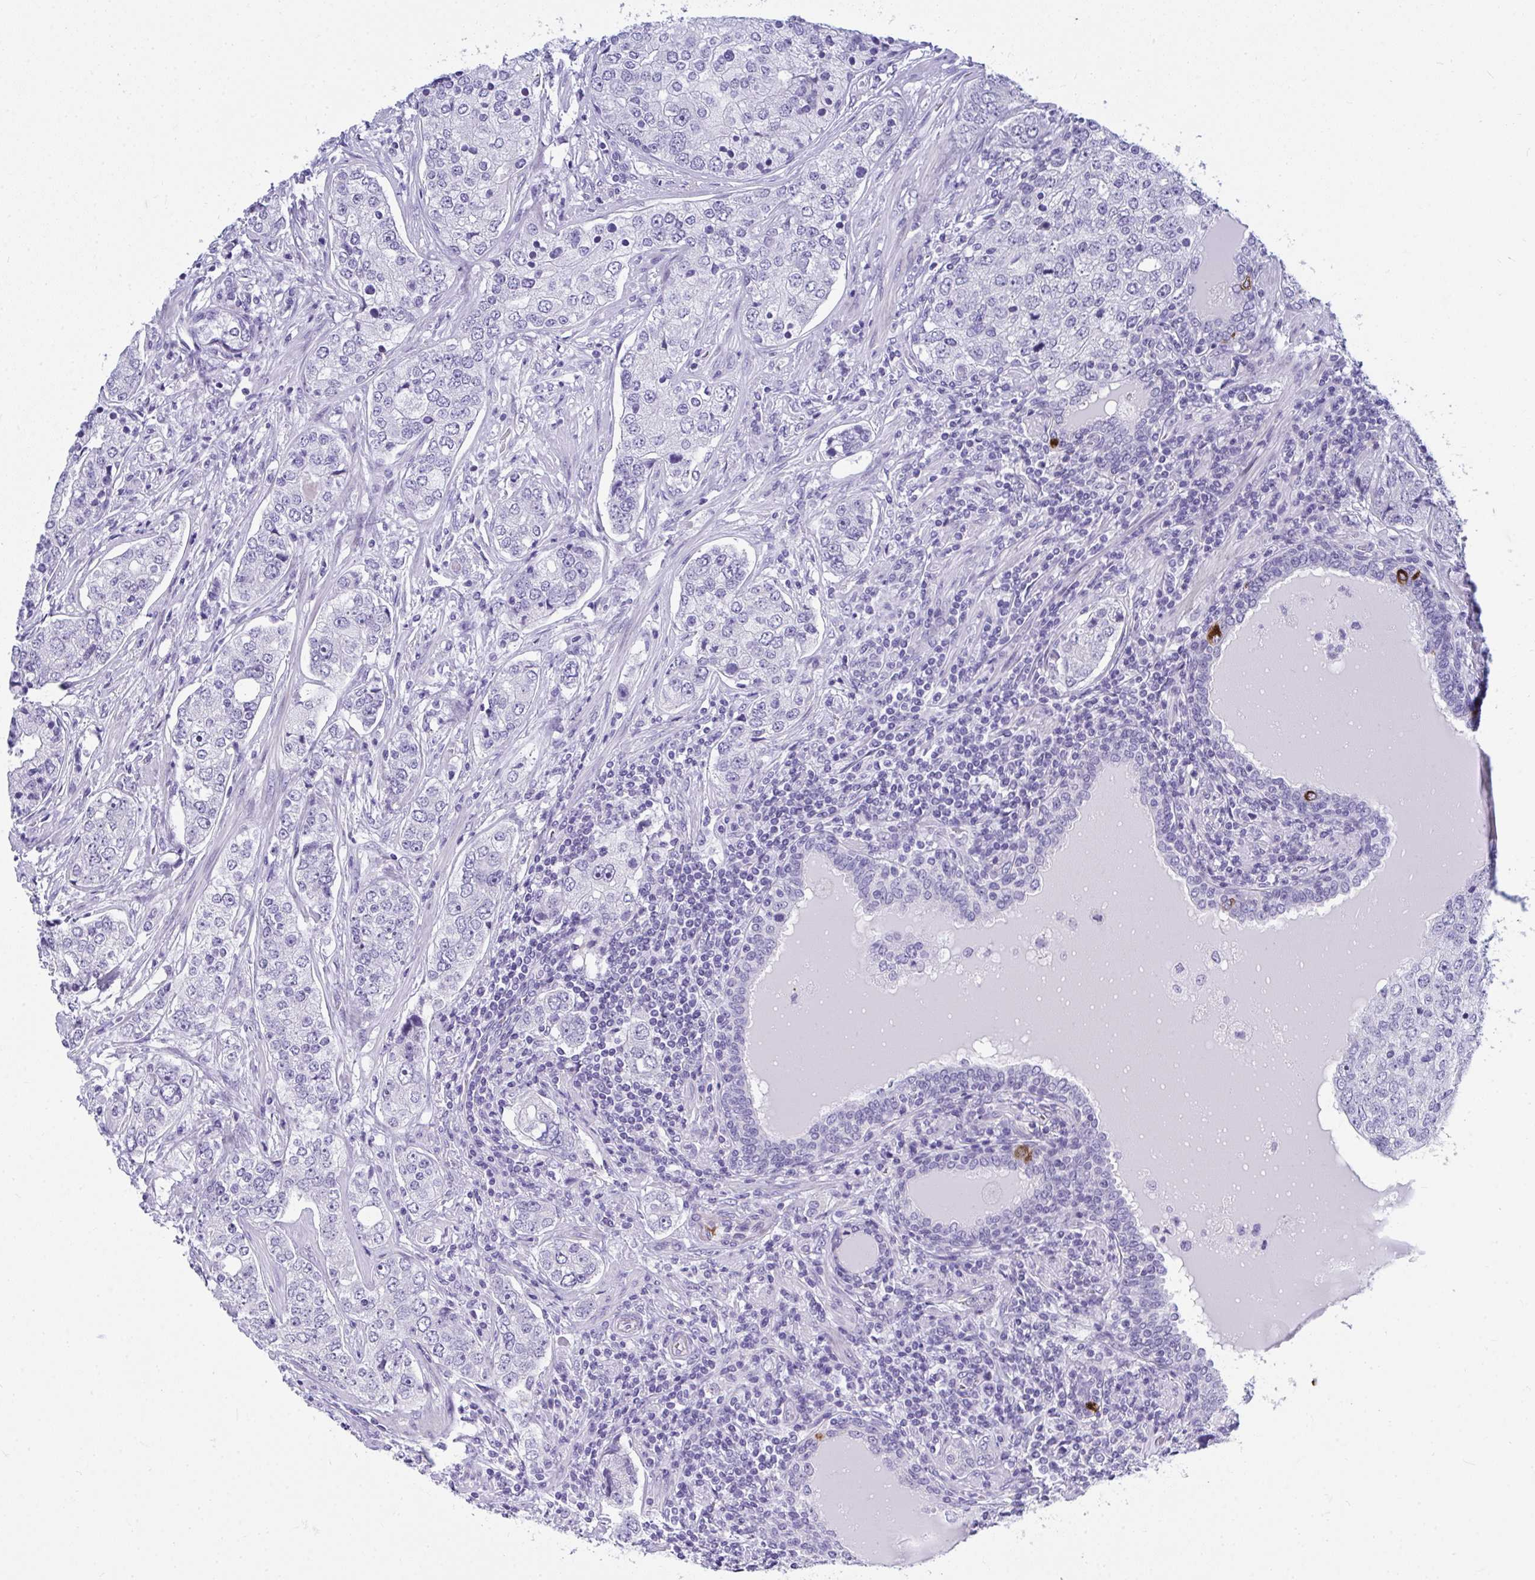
{"staining": {"intensity": "negative", "quantity": "none", "location": "none"}, "tissue": "prostate cancer", "cell_type": "Tumor cells", "image_type": "cancer", "snomed": [{"axis": "morphology", "description": "Adenocarcinoma, High grade"}, {"axis": "topography", "description": "Prostate"}], "caption": "Immunohistochemical staining of human high-grade adenocarcinoma (prostate) shows no significant expression in tumor cells.", "gene": "TSBP1", "patient": {"sex": "male", "age": 60}}